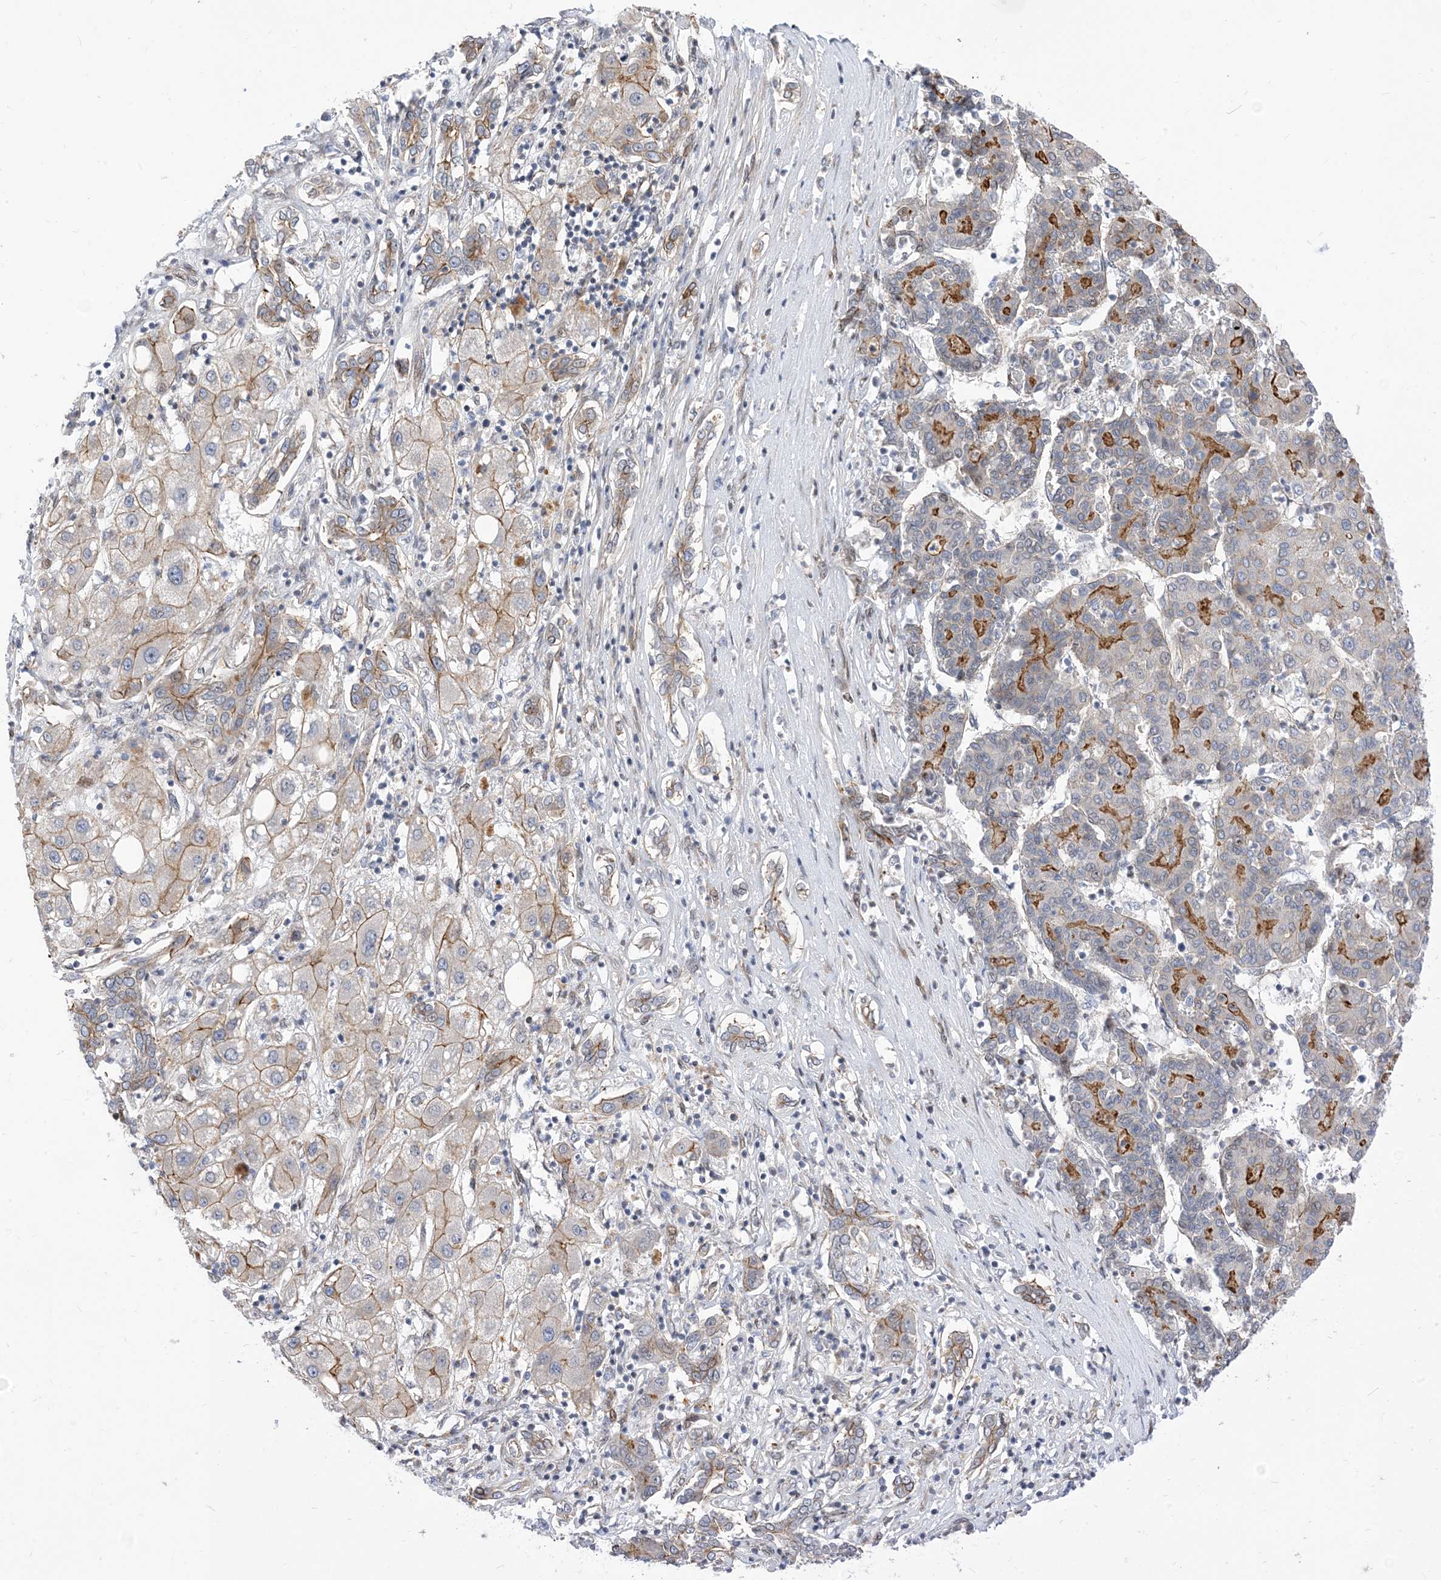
{"staining": {"intensity": "moderate", "quantity": "<25%", "location": "cytoplasmic/membranous"}, "tissue": "liver cancer", "cell_type": "Tumor cells", "image_type": "cancer", "snomed": [{"axis": "morphology", "description": "Carcinoma, Hepatocellular, NOS"}, {"axis": "topography", "description": "Liver"}], "caption": "Protein staining reveals moderate cytoplasmic/membranous expression in approximately <25% of tumor cells in liver cancer. (Stains: DAB in brown, nuclei in blue, Microscopy: brightfield microscopy at high magnification).", "gene": "TYSND1", "patient": {"sex": "male", "age": 65}}